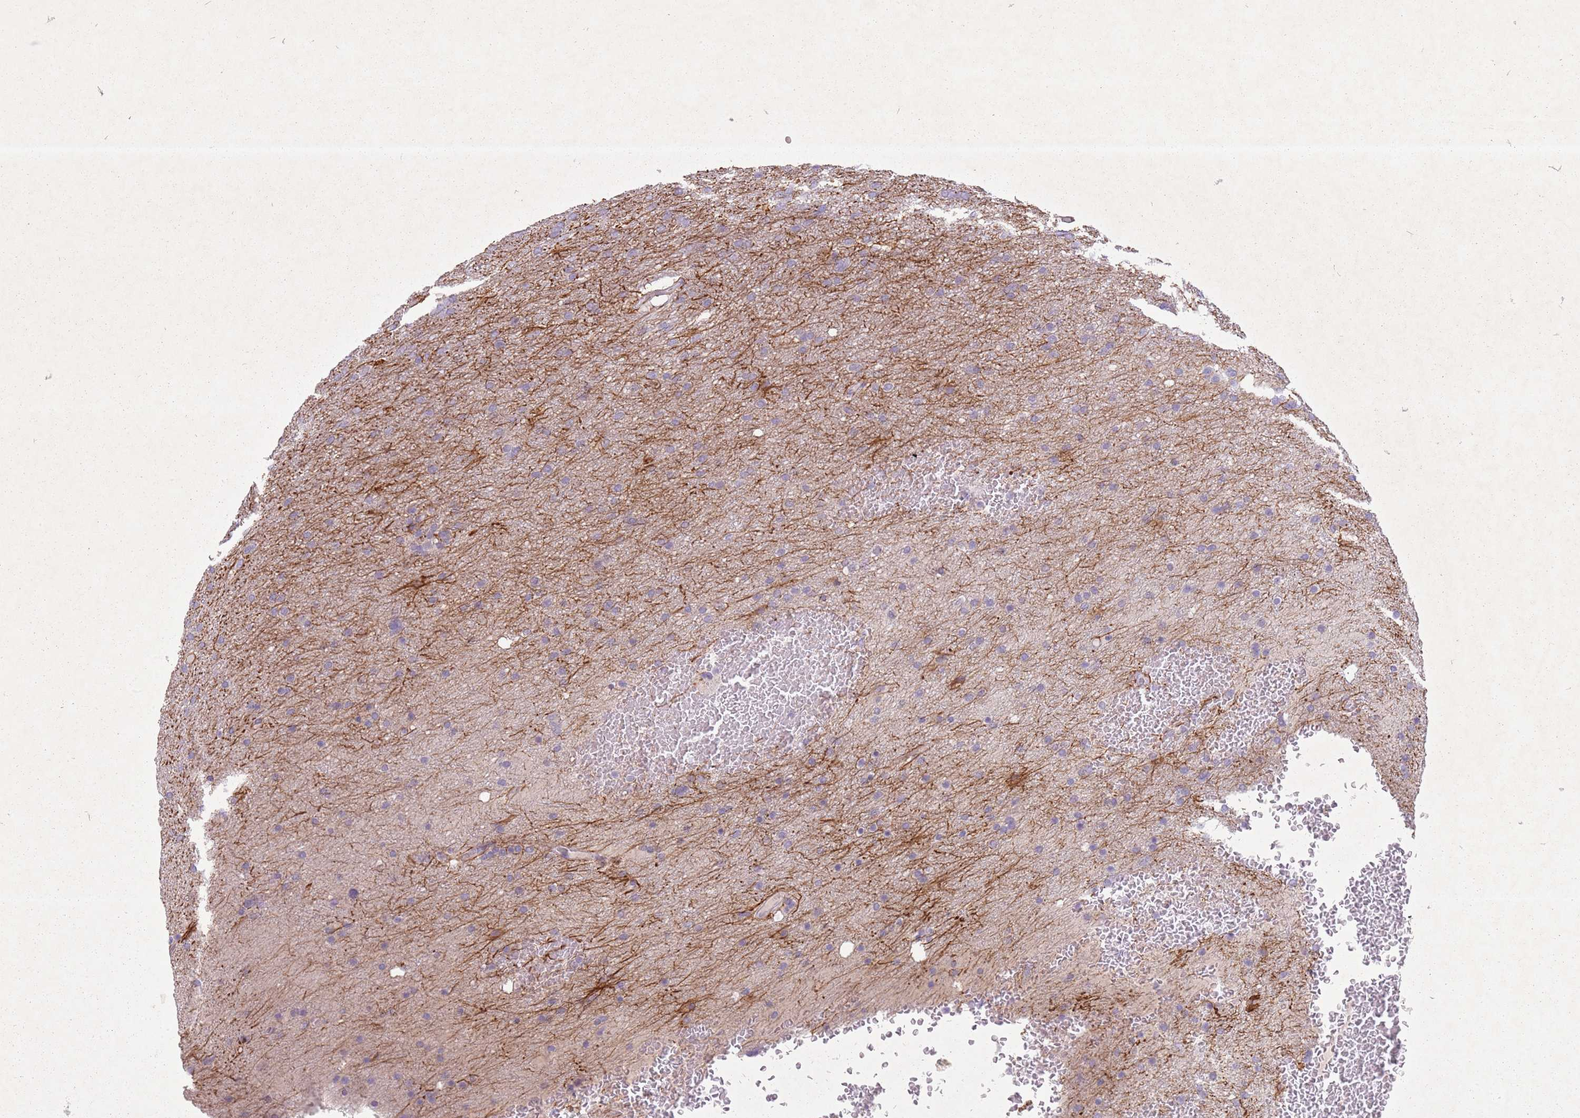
{"staining": {"intensity": "negative", "quantity": "none", "location": "none"}, "tissue": "glioma", "cell_type": "Tumor cells", "image_type": "cancer", "snomed": [{"axis": "morphology", "description": "Glioma, malignant, High grade"}, {"axis": "topography", "description": "Cerebral cortex"}], "caption": "The micrograph demonstrates no significant positivity in tumor cells of malignant glioma (high-grade). (Stains: DAB (3,3'-diaminobenzidine) immunohistochemistry (IHC) with hematoxylin counter stain, Microscopy: brightfield microscopy at high magnification).", "gene": "FAM43B", "patient": {"sex": "female", "age": 36}}